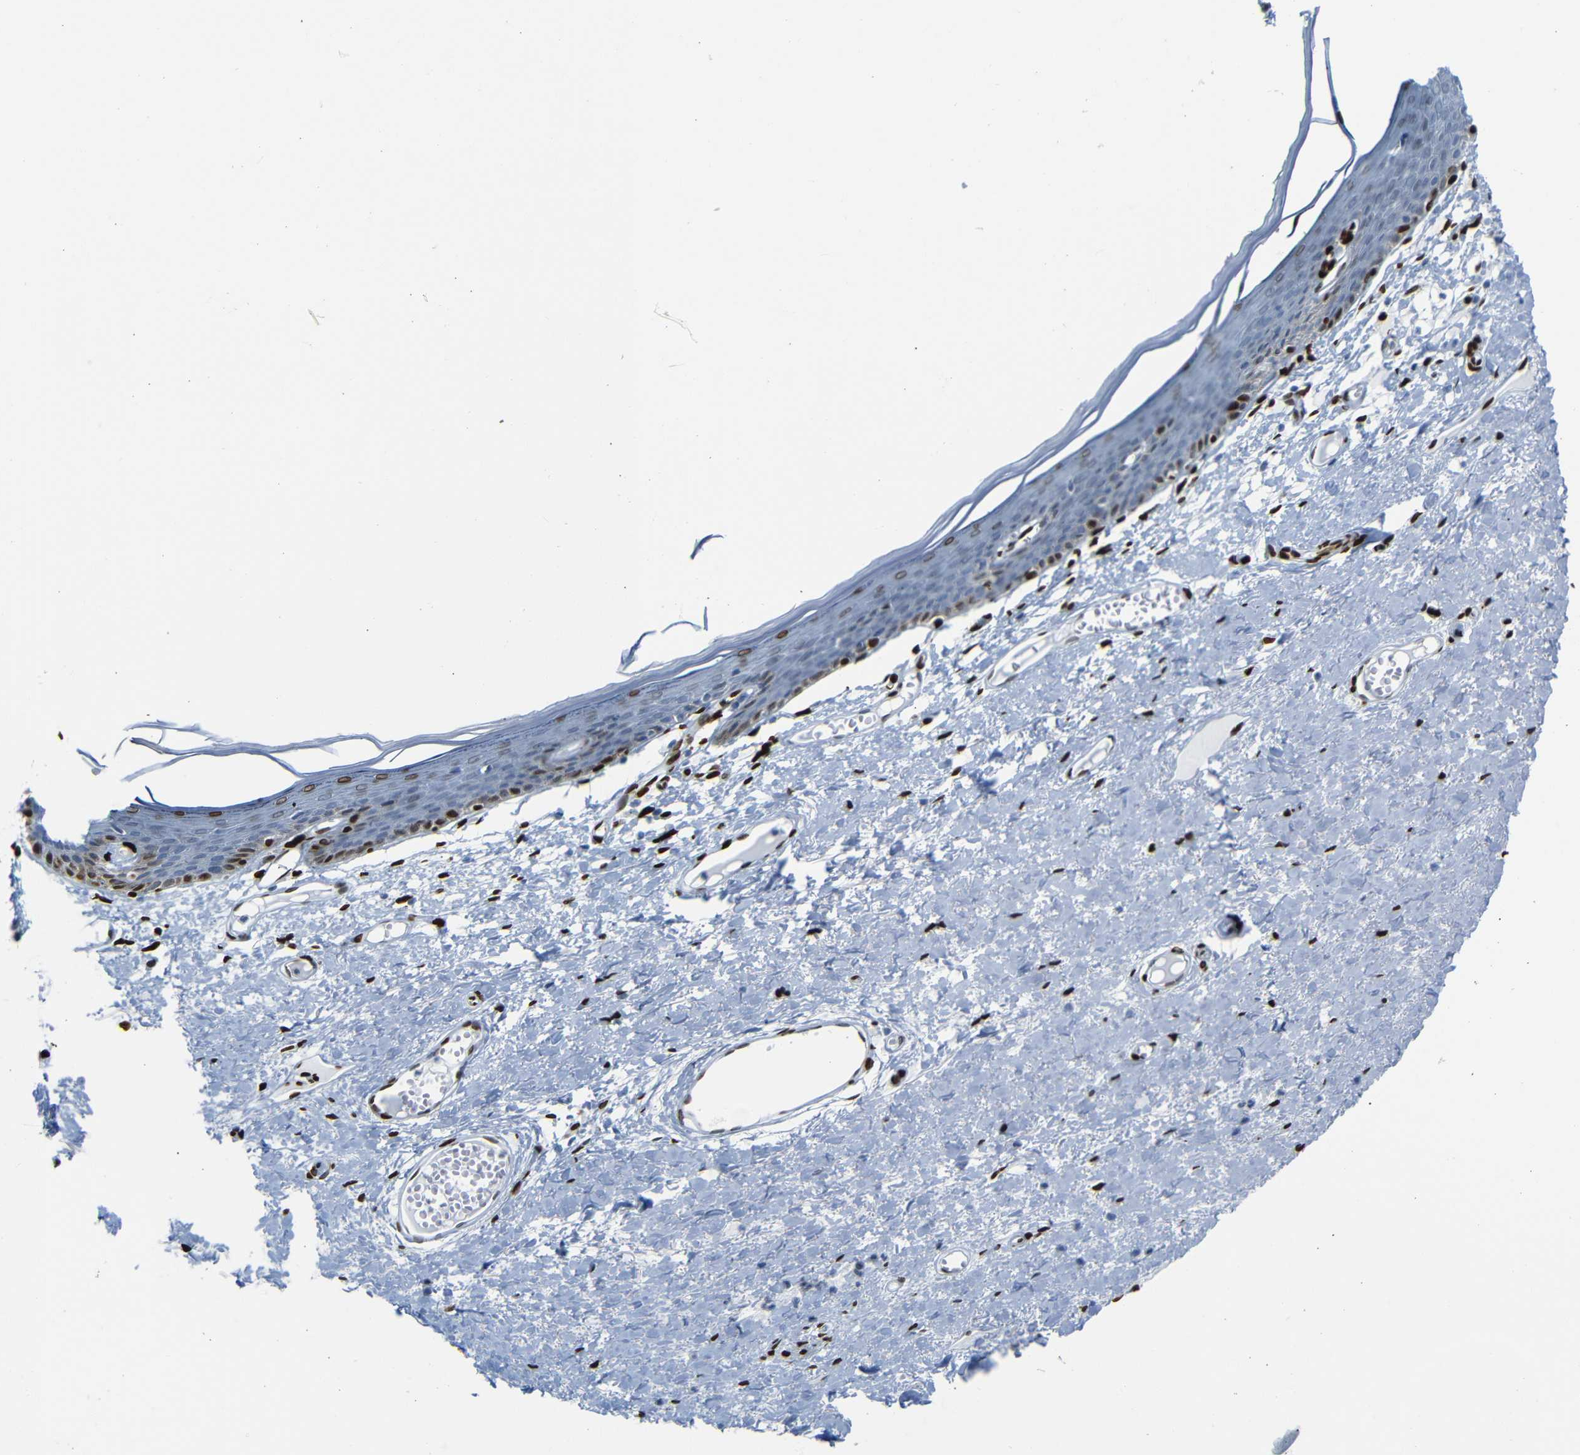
{"staining": {"intensity": "strong", "quantity": "25%-75%", "location": "nuclear"}, "tissue": "skin", "cell_type": "Epidermal cells", "image_type": "normal", "snomed": [{"axis": "morphology", "description": "Normal tissue, NOS"}, {"axis": "topography", "description": "Vulva"}], "caption": "Immunohistochemical staining of benign skin exhibits high levels of strong nuclear staining in approximately 25%-75% of epidermal cells.", "gene": "NPIPB15", "patient": {"sex": "female", "age": 54}}